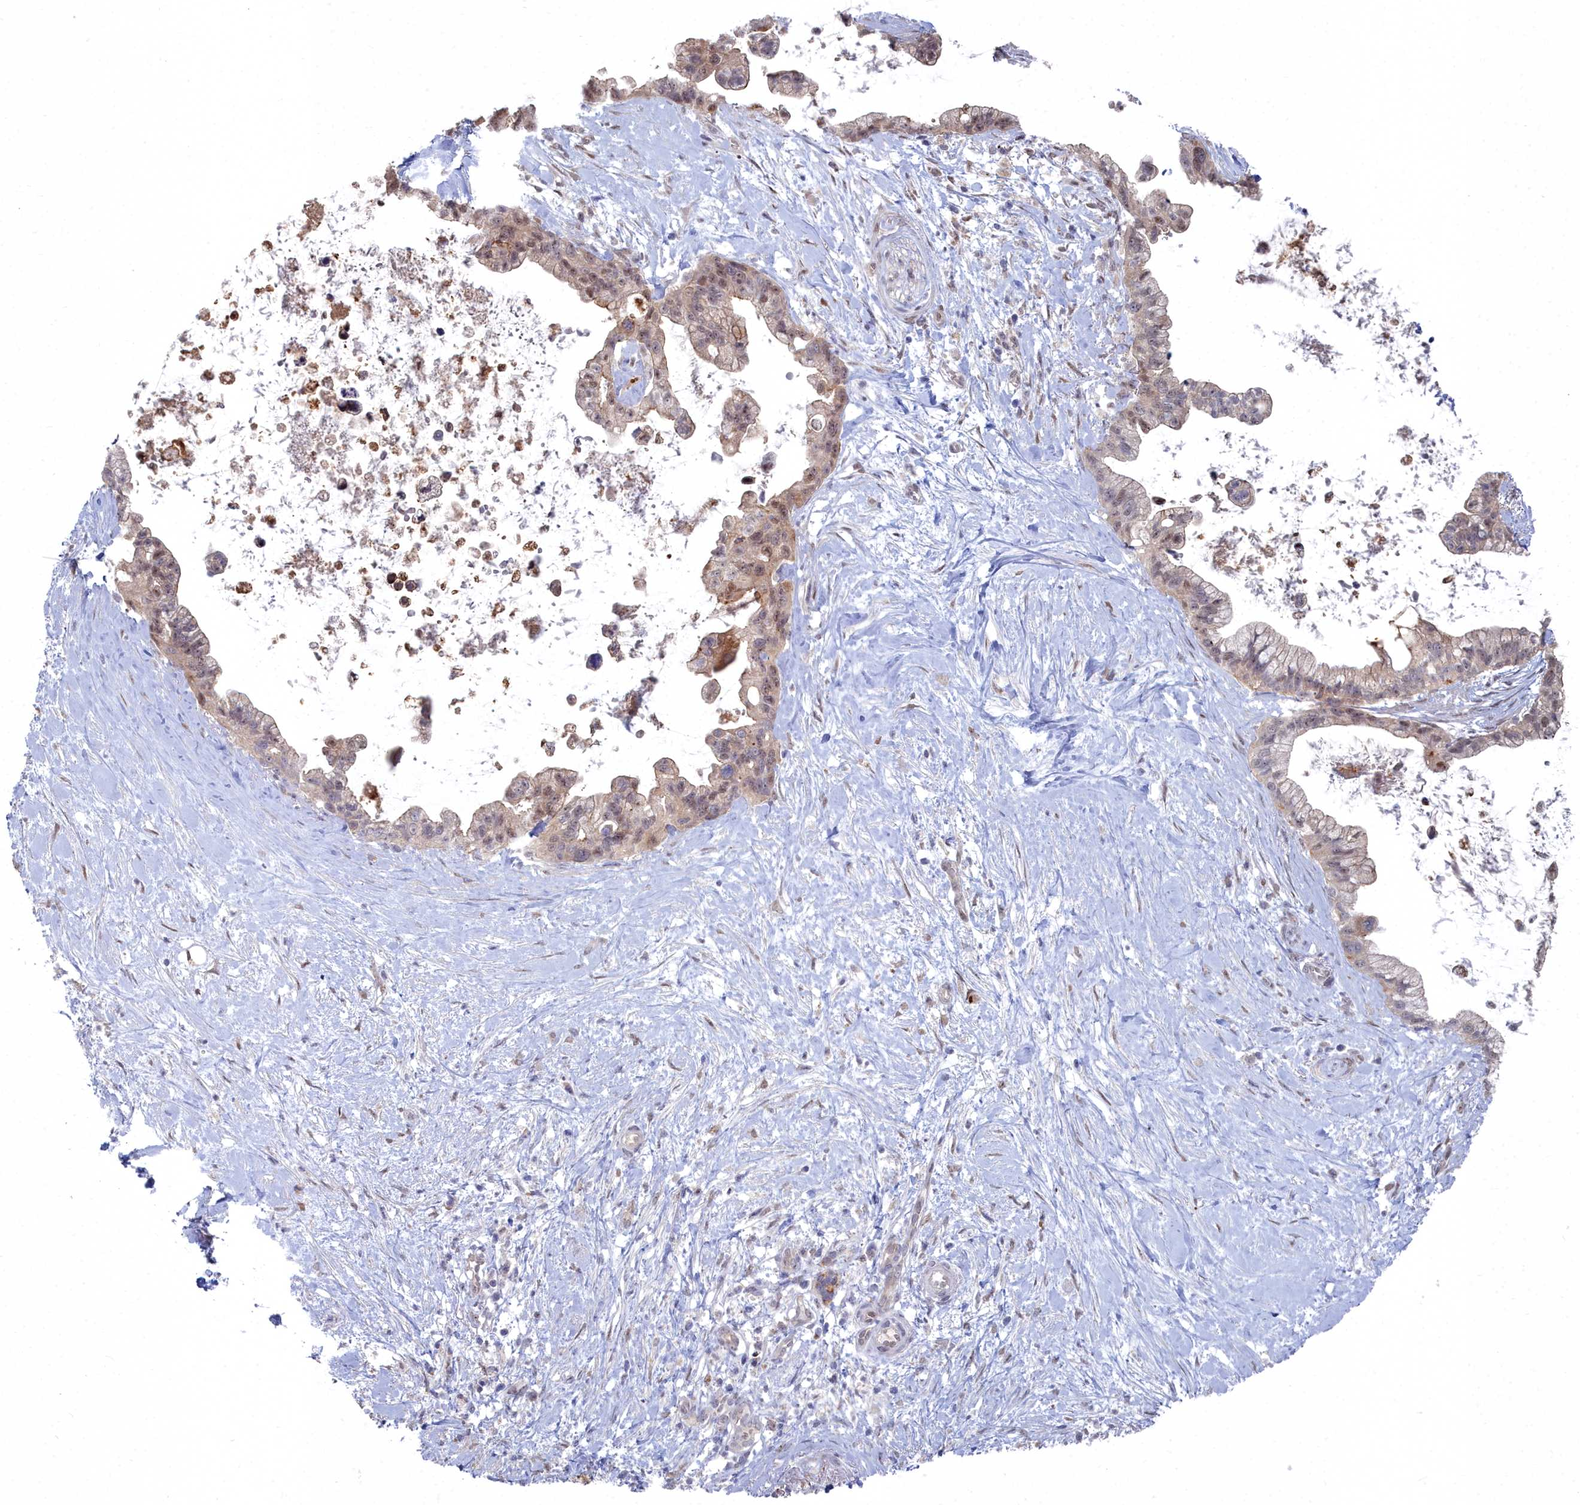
{"staining": {"intensity": "weak", "quantity": "<25%", "location": "nuclear"}, "tissue": "pancreatic cancer", "cell_type": "Tumor cells", "image_type": "cancer", "snomed": [{"axis": "morphology", "description": "Adenocarcinoma, NOS"}, {"axis": "topography", "description": "Pancreas"}], "caption": "This is an immunohistochemistry (IHC) histopathology image of human pancreatic adenocarcinoma. There is no expression in tumor cells.", "gene": "RPS27A", "patient": {"sex": "female", "age": 83}}